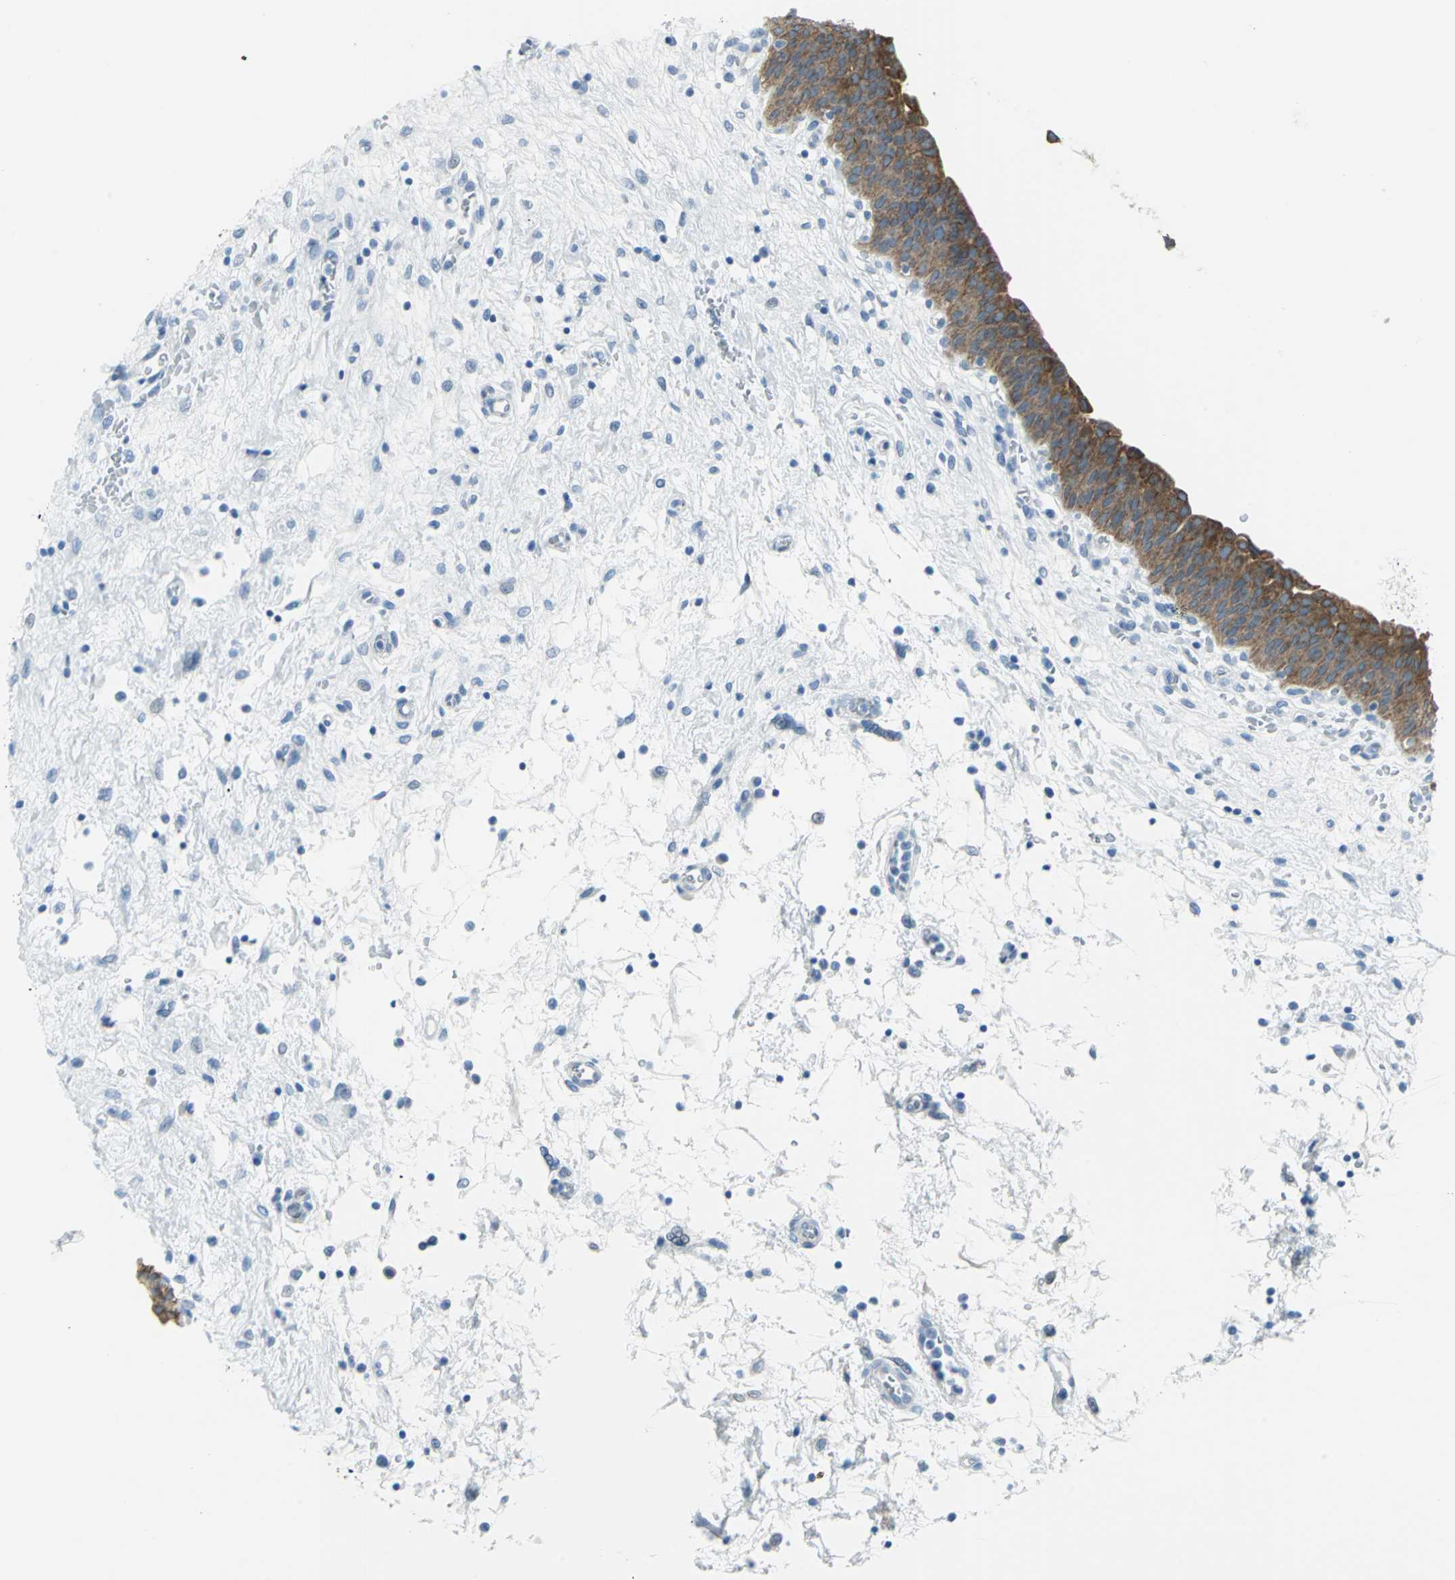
{"staining": {"intensity": "strong", "quantity": ">75%", "location": "cytoplasmic/membranous"}, "tissue": "urinary bladder", "cell_type": "Urothelial cells", "image_type": "normal", "snomed": [{"axis": "morphology", "description": "Normal tissue, NOS"}, {"axis": "morphology", "description": "Dysplasia, NOS"}, {"axis": "topography", "description": "Urinary bladder"}], "caption": "Brown immunohistochemical staining in unremarkable human urinary bladder displays strong cytoplasmic/membranous positivity in about >75% of urothelial cells. (brown staining indicates protein expression, while blue staining denotes nuclei).", "gene": "CYB5A", "patient": {"sex": "male", "age": 35}}